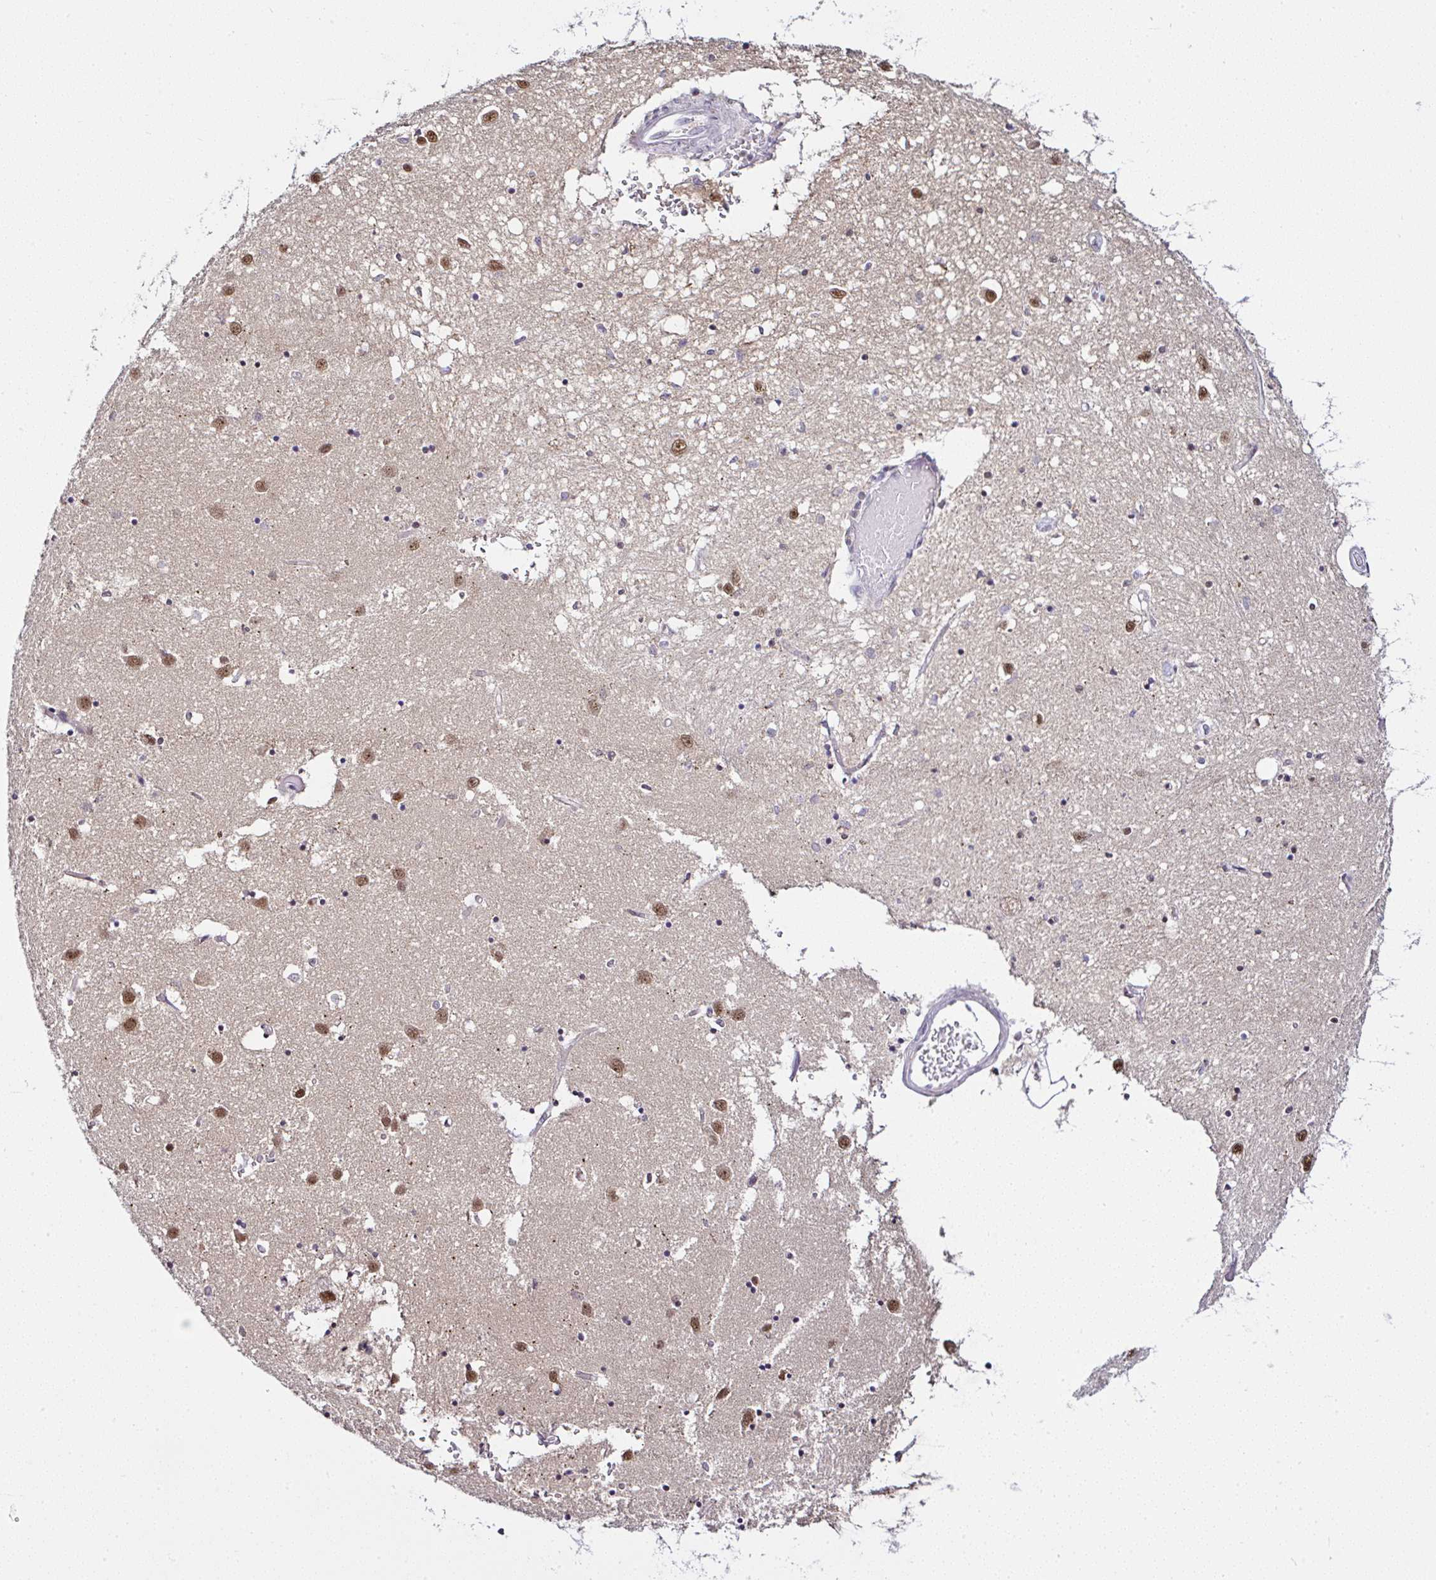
{"staining": {"intensity": "moderate", "quantity": "<25%", "location": "nuclear"}, "tissue": "caudate", "cell_type": "Glial cells", "image_type": "normal", "snomed": [{"axis": "morphology", "description": "Normal tissue, NOS"}, {"axis": "topography", "description": "Lateral ventricle wall"}], "caption": "Protein staining of unremarkable caudate displays moderate nuclear positivity in approximately <25% of glial cells. The staining is performed using DAB brown chromogen to label protein expression. The nuclei are counter-stained blue using hematoxylin.", "gene": "PTPN2", "patient": {"sex": "male", "age": 70}}